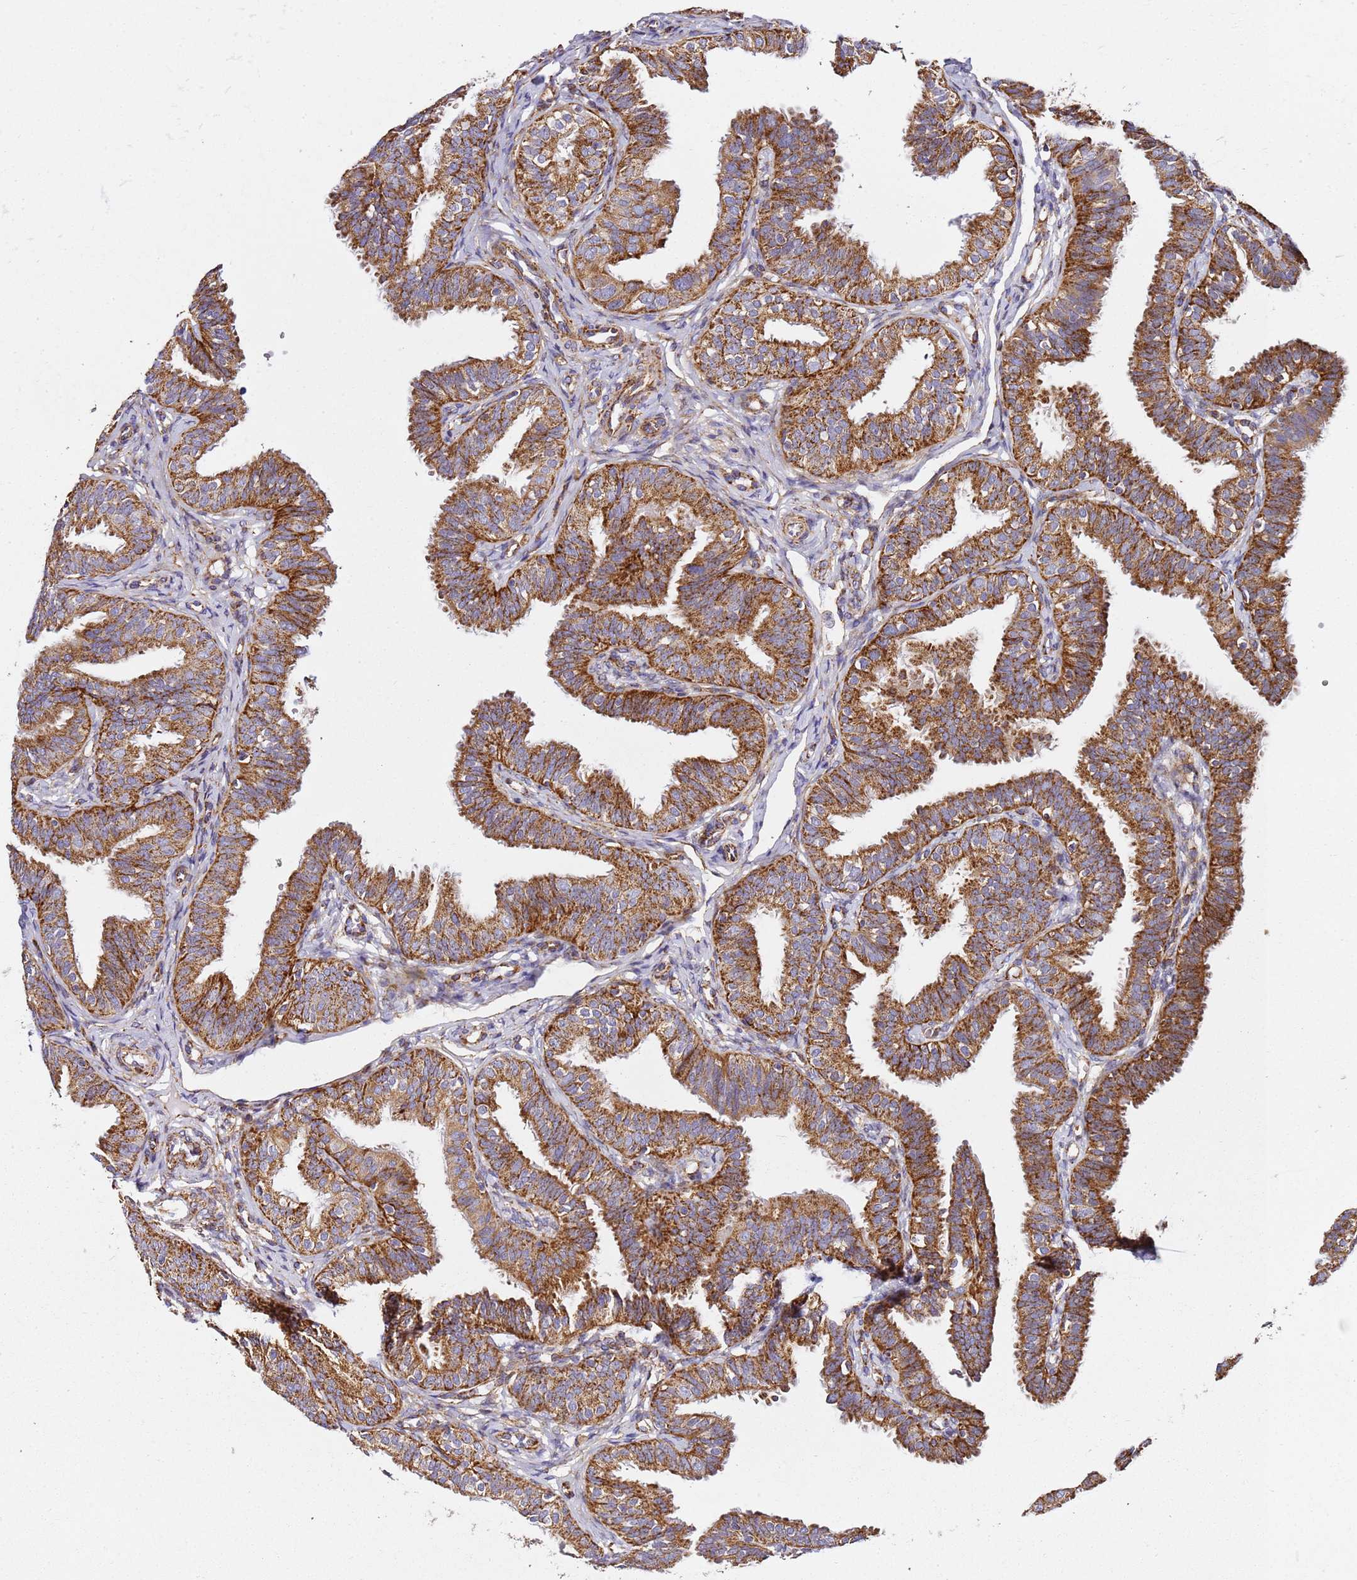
{"staining": {"intensity": "strong", "quantity": ">75%", "location": "cytoplasmic/membranous"}, "tissue": "fallopian tube", "cell_type": "Glandular cells", "image_type": "normal", "snomed": [{"axis": "morphology", "description": "Normal tissue, NOS"}, {"axis": "topography", "description": "Fallopian tube"}], "caption": "DAB immunohistochemical staining of normal fallopian tube demonstrates strong cytoplasmic/membranous protein staining in about >75% of glandular cells.", "gene": "NDUFA3", "patient": {"sex": "female", "age": 35}}